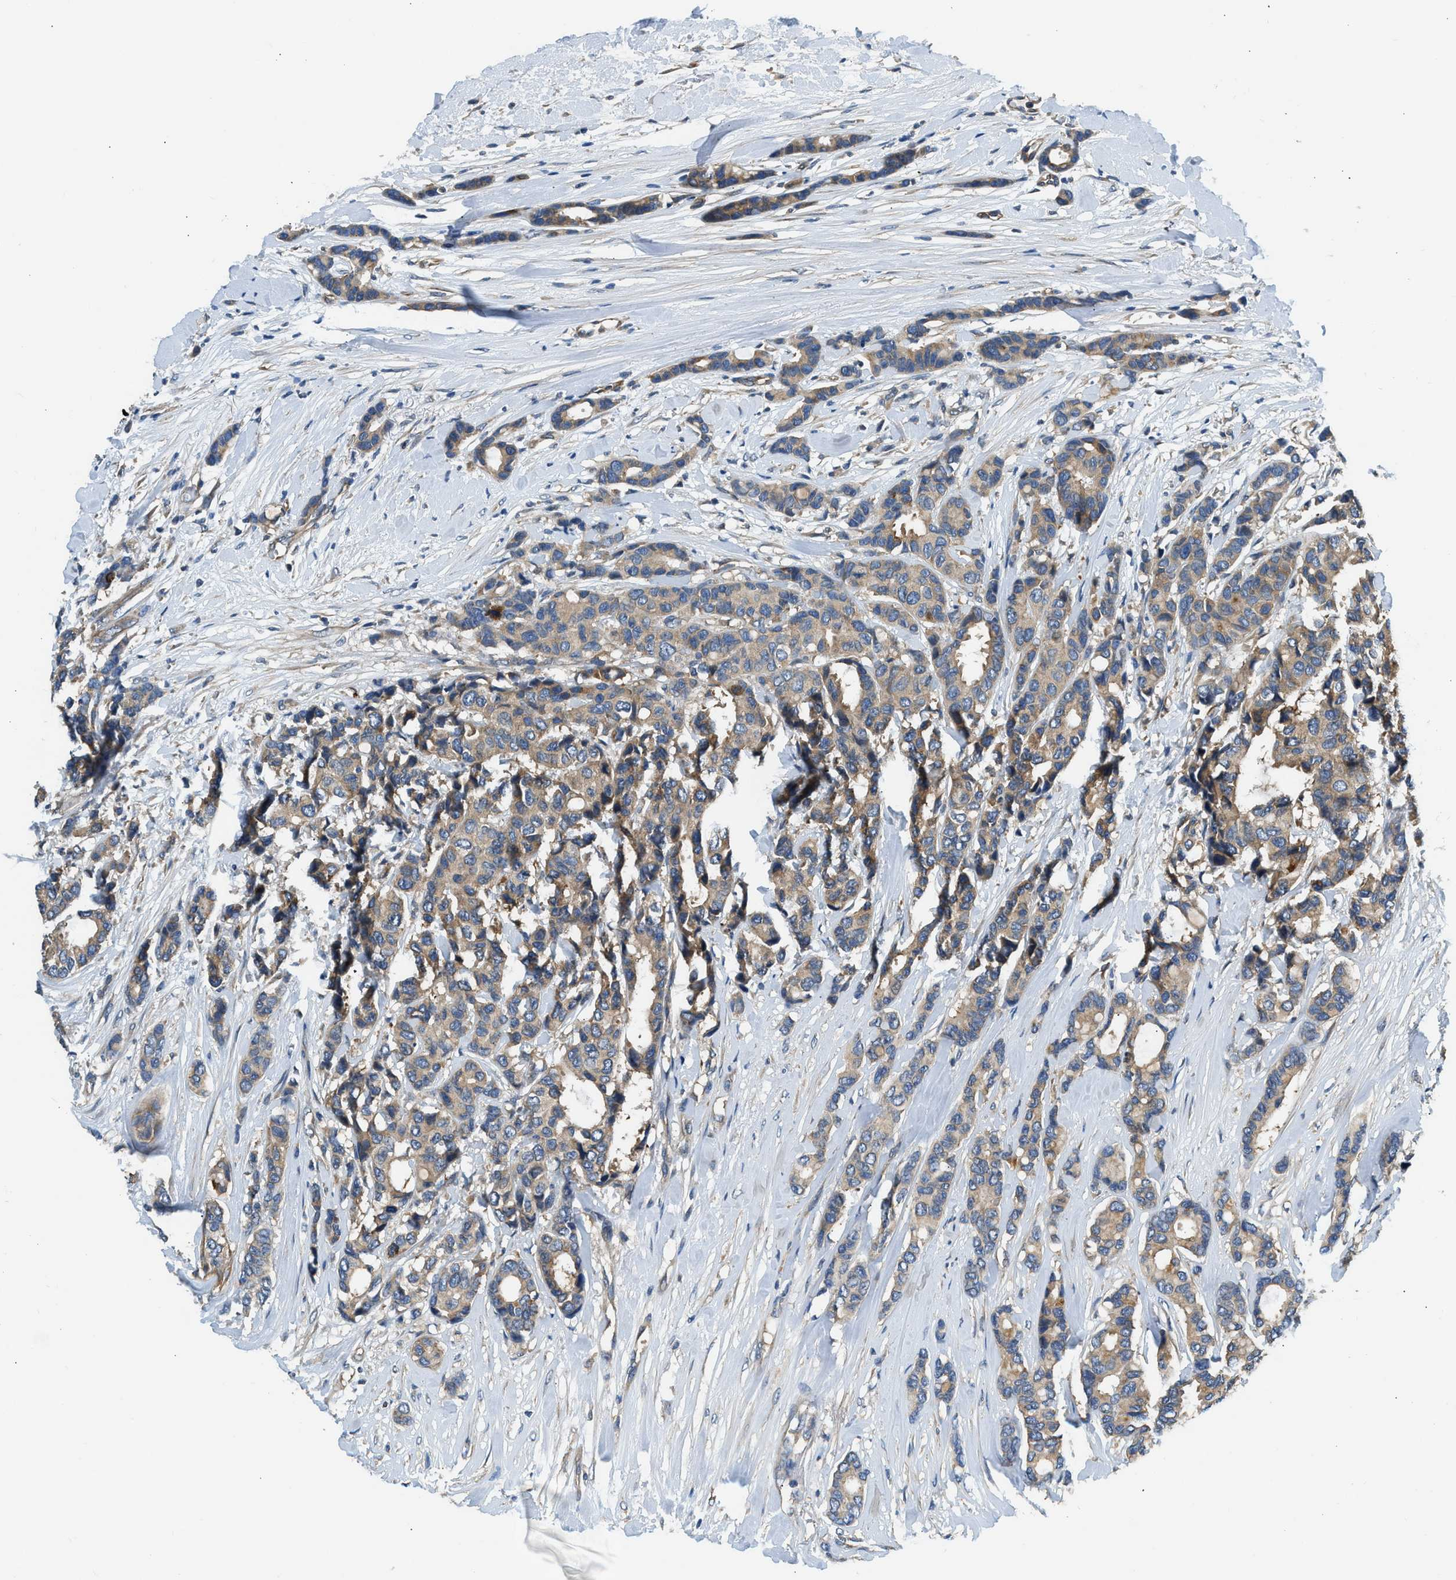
{"staining": {"intensity": "moderate", "quantity": ">75%", "location": "cytoplasmic/membranous"}, "tissue": "breast cancer", "cell_type": "Tumor cells", "image_type": "cancer", "snomed": [{"axis": "morphology", "description": "Duct carcinoma"}, {"axis": "topography", "description": "Breast"}], "caption": "Human breast cancer stained for a protein (brown) shows moderate cytoplasmic/membranous positive expression in approximately >75% of tumor cells.", "gene": "IL3RA", "patient": {"sex": "female", "age": 87}}